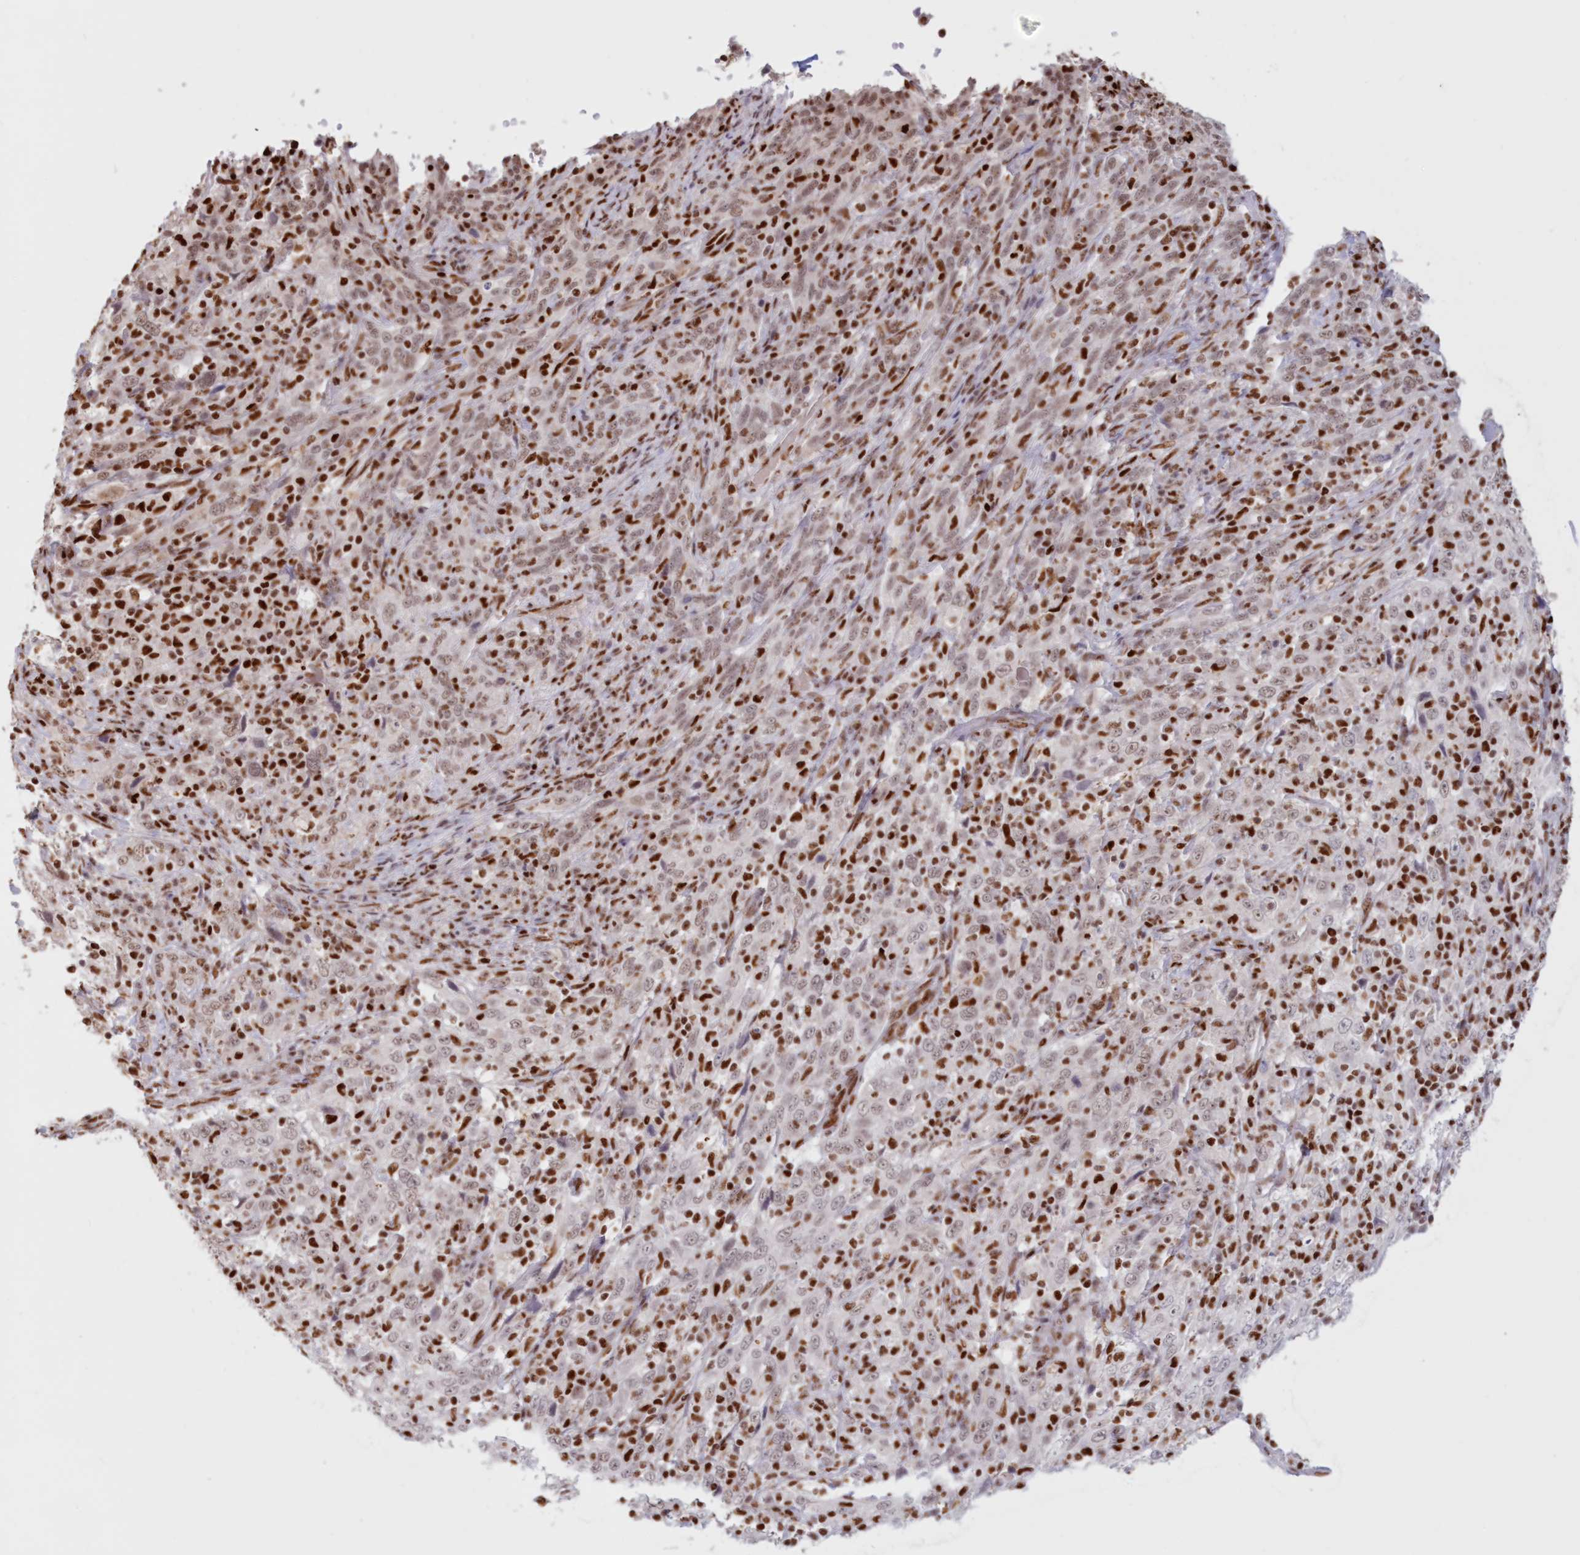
{"staining": {"intensity": "weak", "quantity": ">75%", "location": "nuclear"}, "tissue": "cervical cancer", "cell_type": "Tumor cells", "image_type": "cancer", "snomed": [{"axis": "morphology", "description": "Squamous cell carcinoma, NOS"}, {"axis": "topography", "description": "Cervix"}], "caption": "A histopathology image of human cervical cancer (squamous cell carcinoma) stained for a protein demonstrates weak nuclear brown staining in tumor cells. (Brightfield microscopy of DAB IHC at high magnification).", "gene": "POLR2B", "patient": {"sex": "female", "age": 46}}